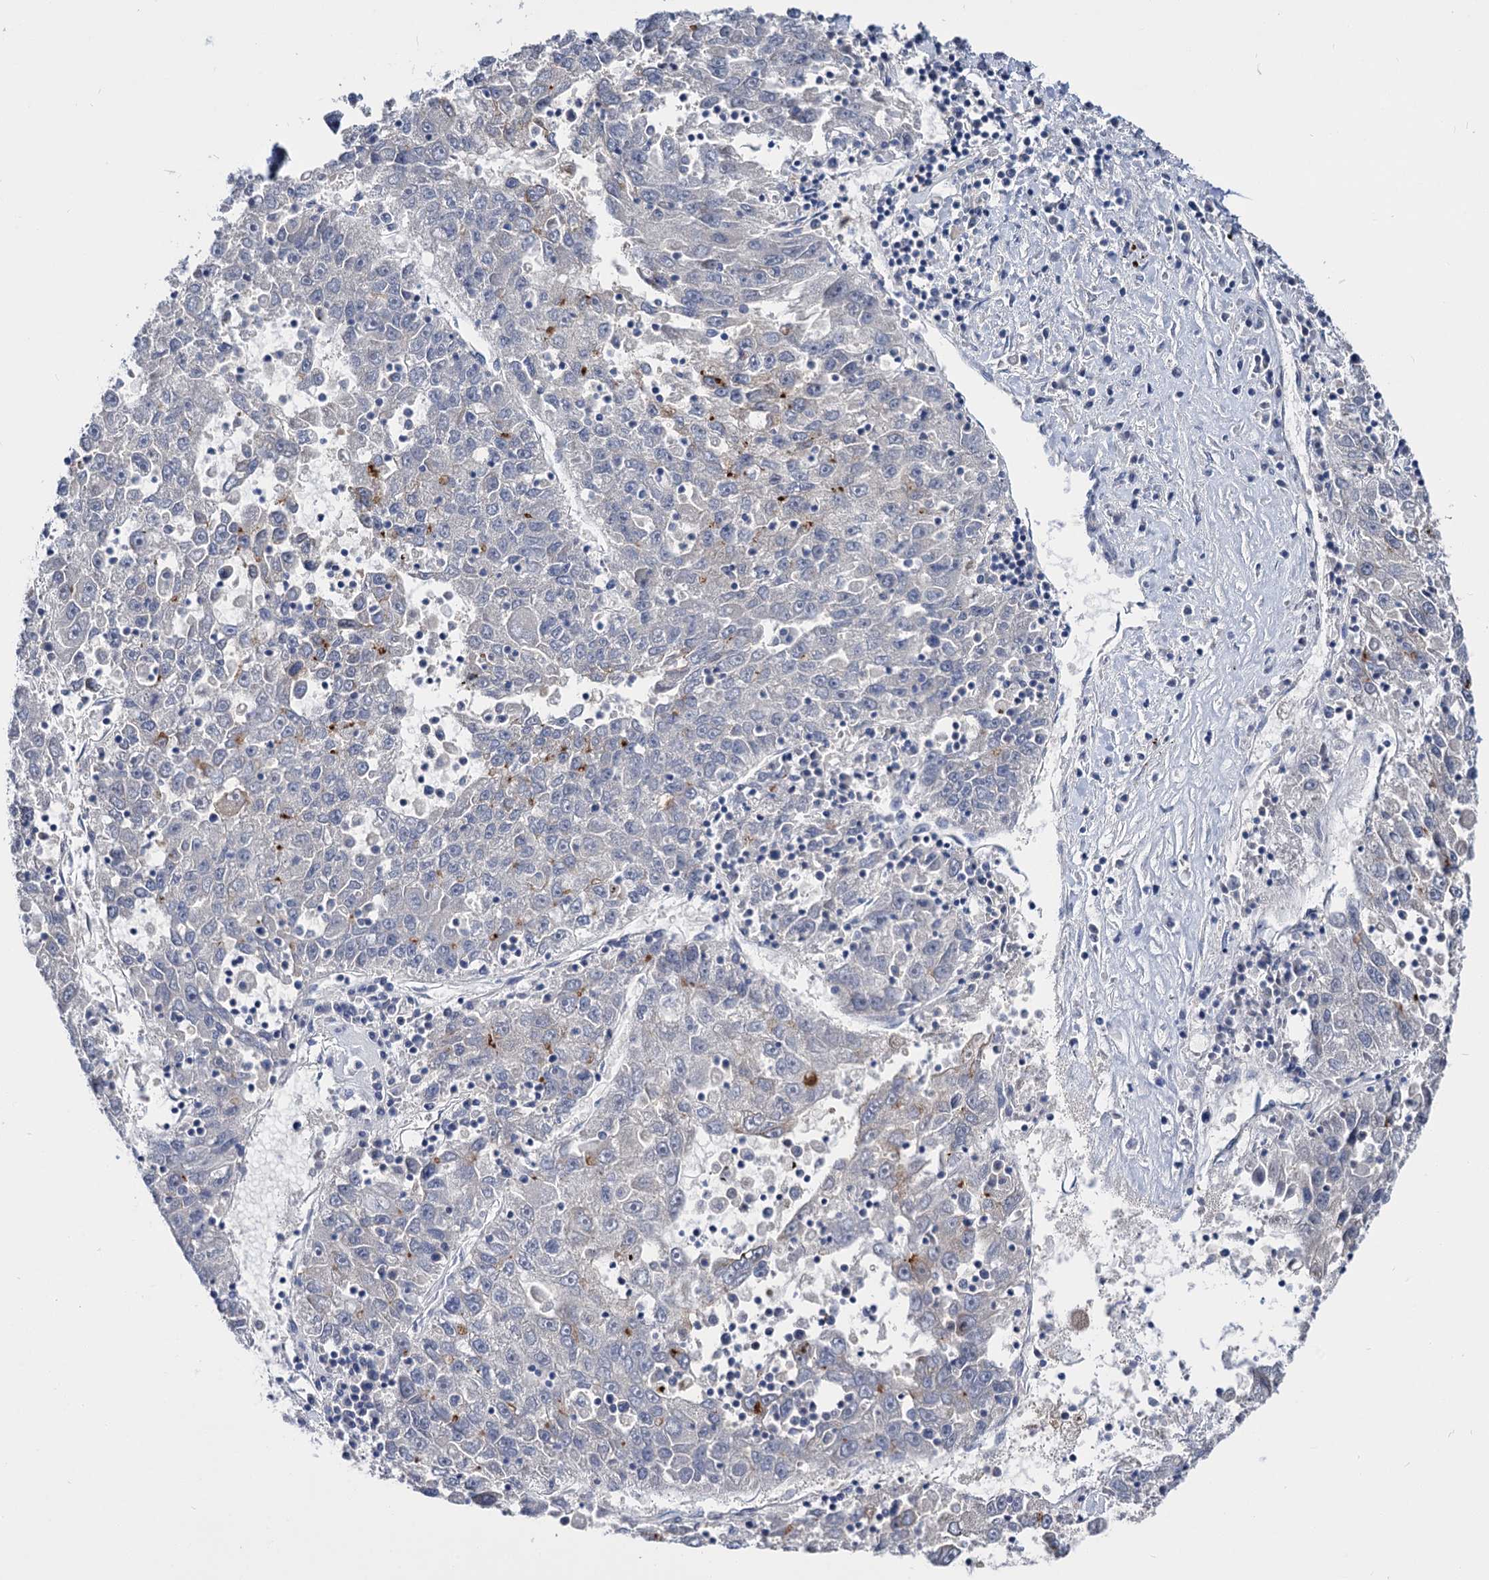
{"staining": {"intensity": "negative", "quantity": "none", "location": "none"}, "tissue": "liver cancer", "cell_type": "Tumor cells", "image_type": "cancer", "snomed": [{"axis": "morphology", "description": "Carcinoma, Hepatocellular, NOS"}, {"axis": "topography", "description": "Liver"}], "caption": "This micrograph is of liver hepatocellular carcinoma stained with immunohistochemistry to label a protein in brown with the nuclei are counter-stained blue. There is no staining in tumor cells.", "gene": "NEK10", "patient": {"sex": "male", "age": 49}}